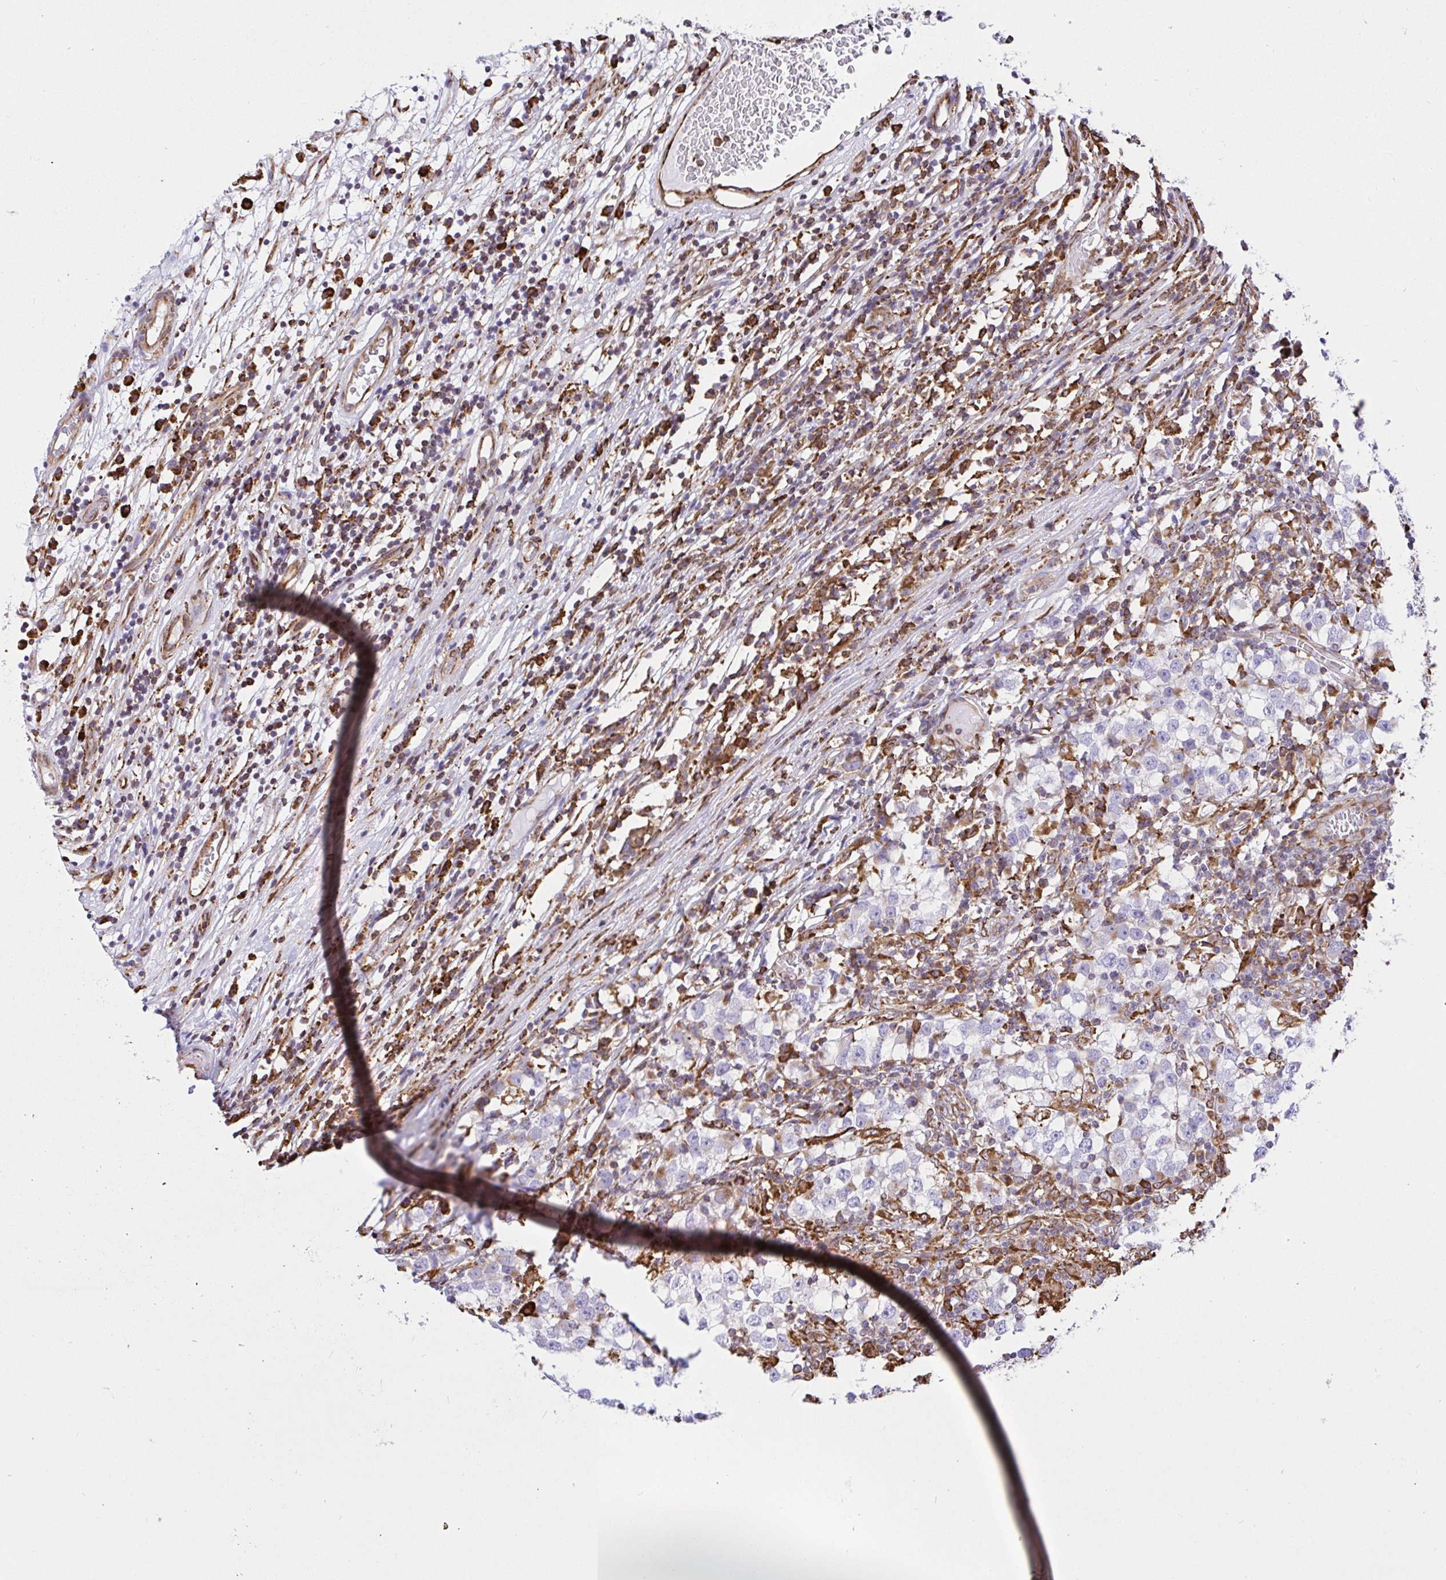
{"staining": {"intensity": "negative", "quantity": "none", "location": "none"}, "tissue": "testis cancer", "cell_type": "Tumor cells", "image_type": "cancer", "snomed": [{"axis": "morphology", "description": "Seminoma, NOS"}, {"axis": "topography", "description": "Testis"}], "caption": "This is a histopathology image of immunohistochemistry staining of seminoma (testis), which shows no staining in tumor cells.", "gene": "CLGN", "patient": {"sex": "male", "age": 65}}